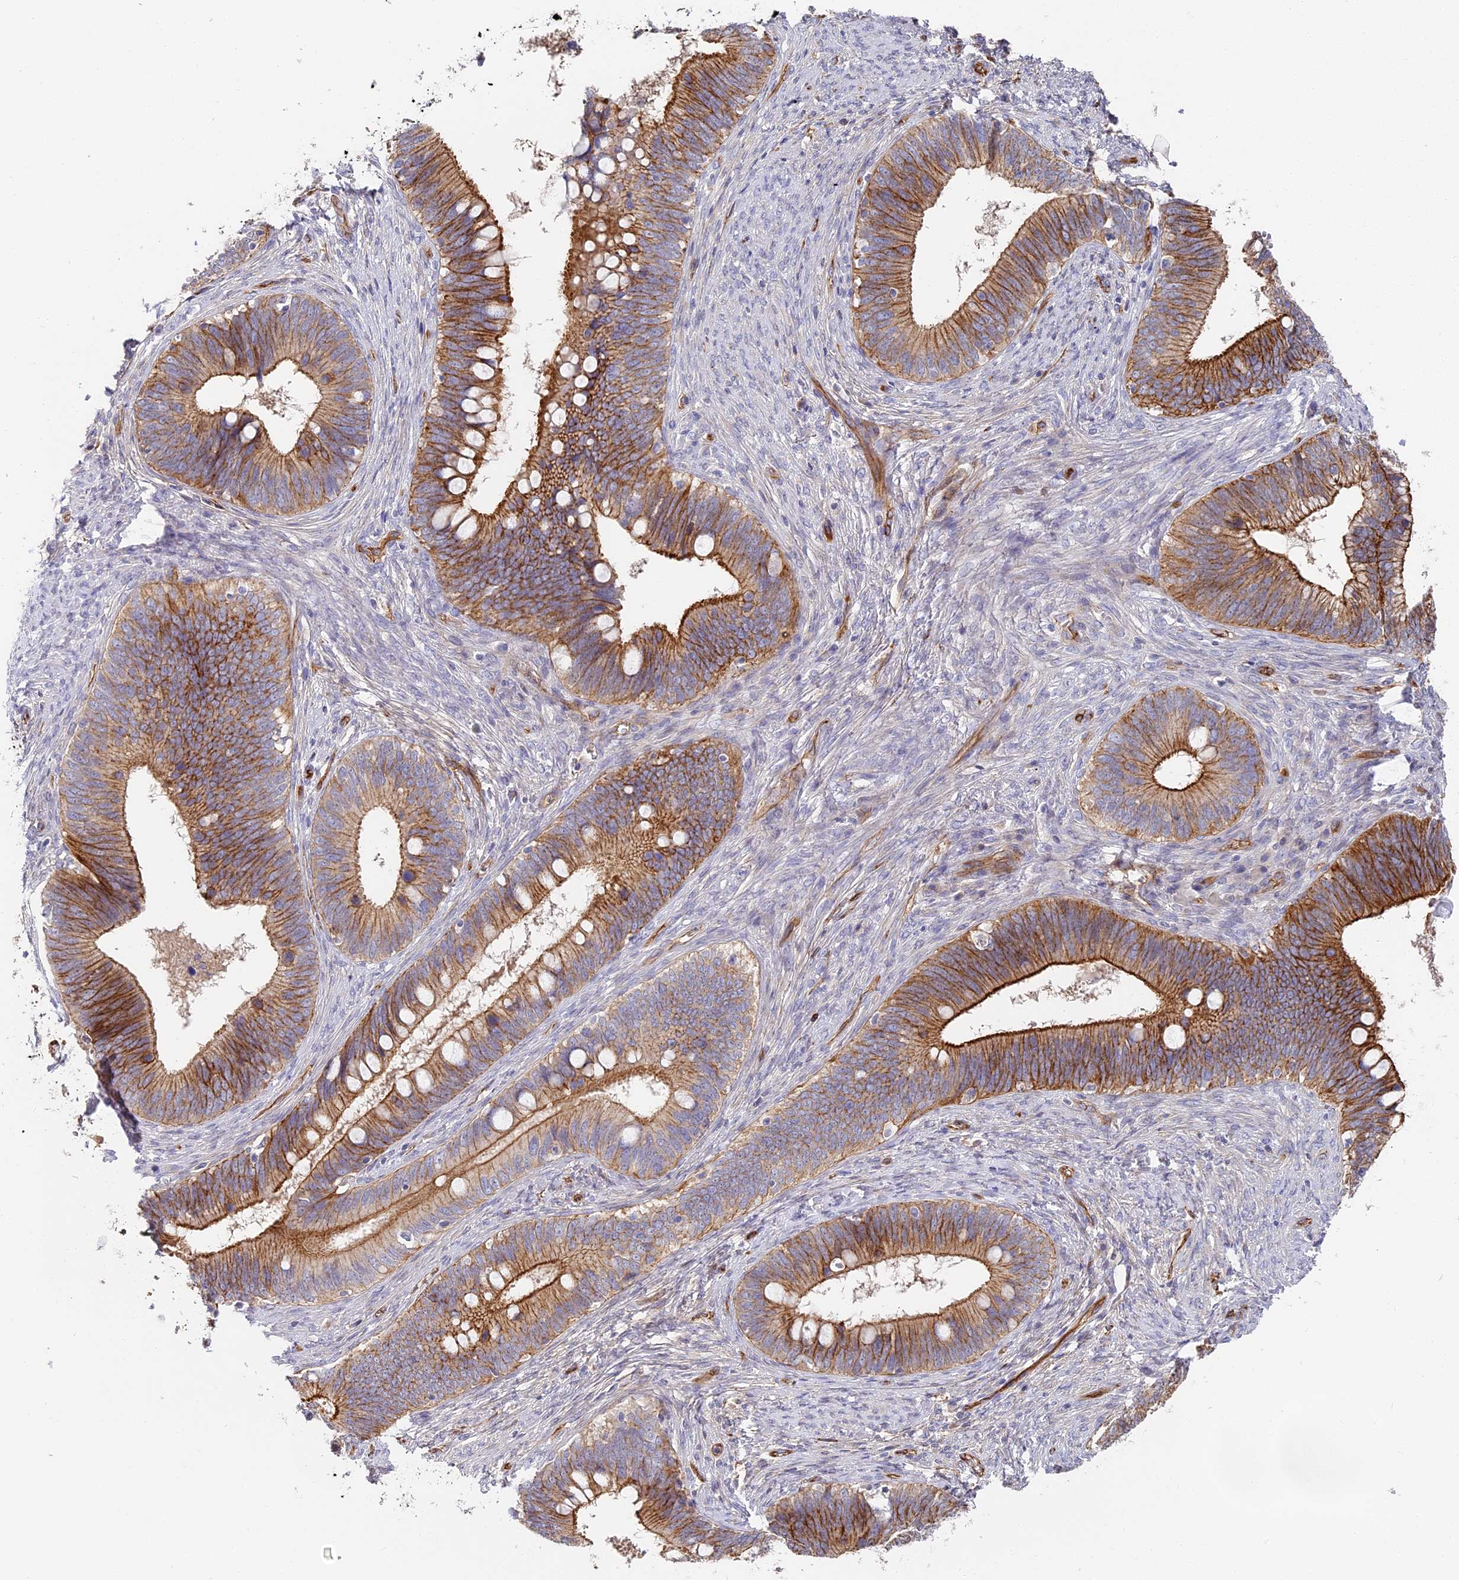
{"staining": {"intensity": "moderate", "quantity": ">75%", "location": "cytoplasmic/membranous"}, "tissue": "cervical cancer", "cell_type": "Tumor cells", "image_type": "cancer", "snomed": [{"axis": "morphology", "description": "Adenocarcinoma, NOS"}, {"axis": "topography", "description": "Cervix"}], "caption": "About >75% of tumor cells in human cervical cancer display moderate cytoplasmic/membranous protein staining as visualized by brown immunohistochemical staining.", "gene": "CCDC30", "patient": {"sex": "female", "age": 42}}